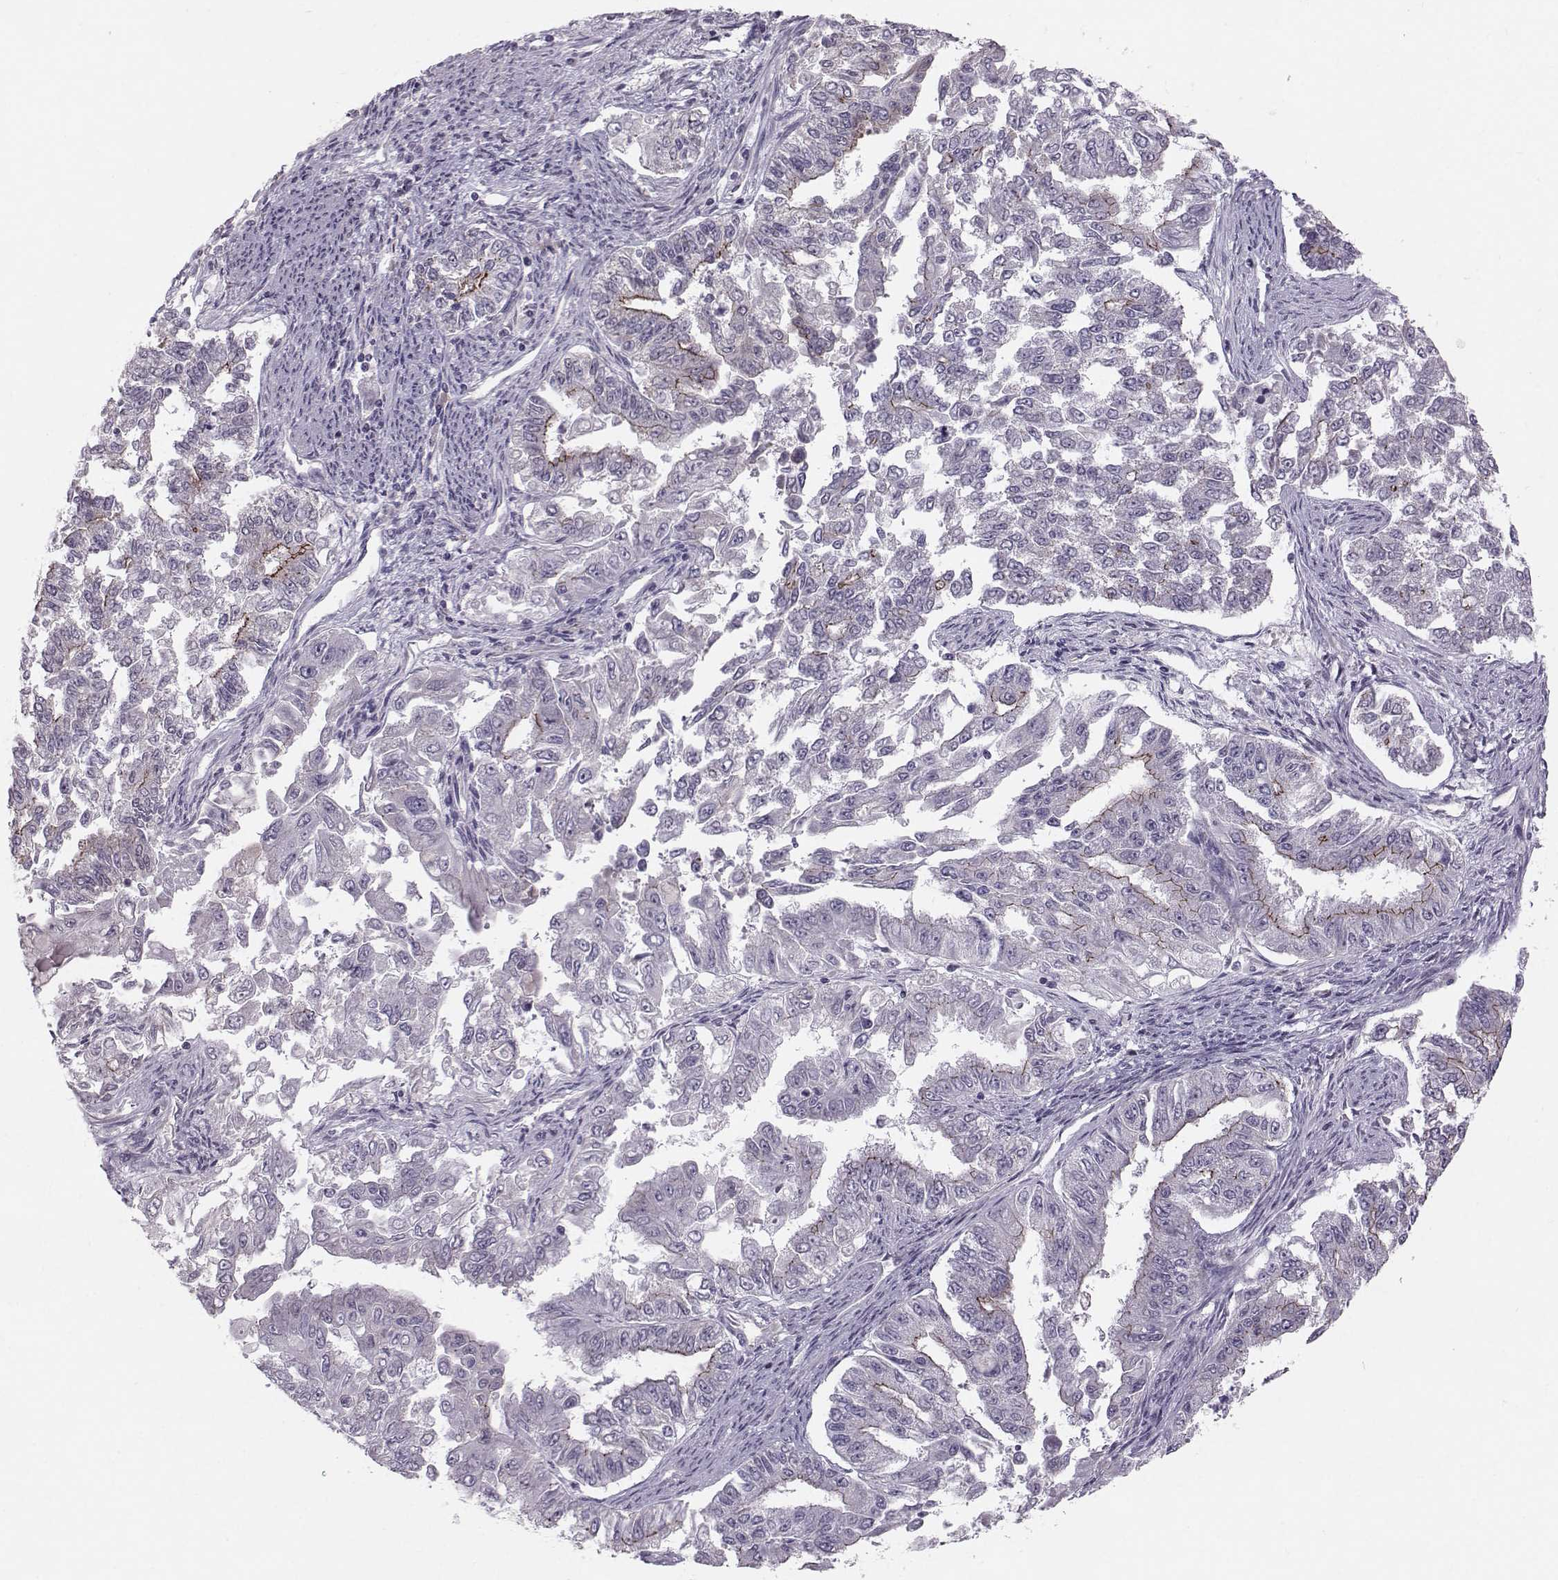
{"staining": {"intensity": "moderate", "quantity": "<25%", "location": "cytoplasmic/membranous"}, "tissue": "endometrial cancer", "cell_type": "Tumor cells", "image_type": "cancer", "snomed": [{"axis": "morphology", "description": "Adenocarcinoma, NOS"}, {"axis": "topography", "description": "Uterus"}], "caption": "An IHC histopathology image of tumor tissue is shown. Protein staining in brown labels moderate cytoplasmic/membranous positivity in endometrial cancer (adenocarcinoma) within tumor cells. (IHC, brightfield microscopy, high magnification).", "gene": "MAST1", "patient": {"sex": "female", "age": 59}}